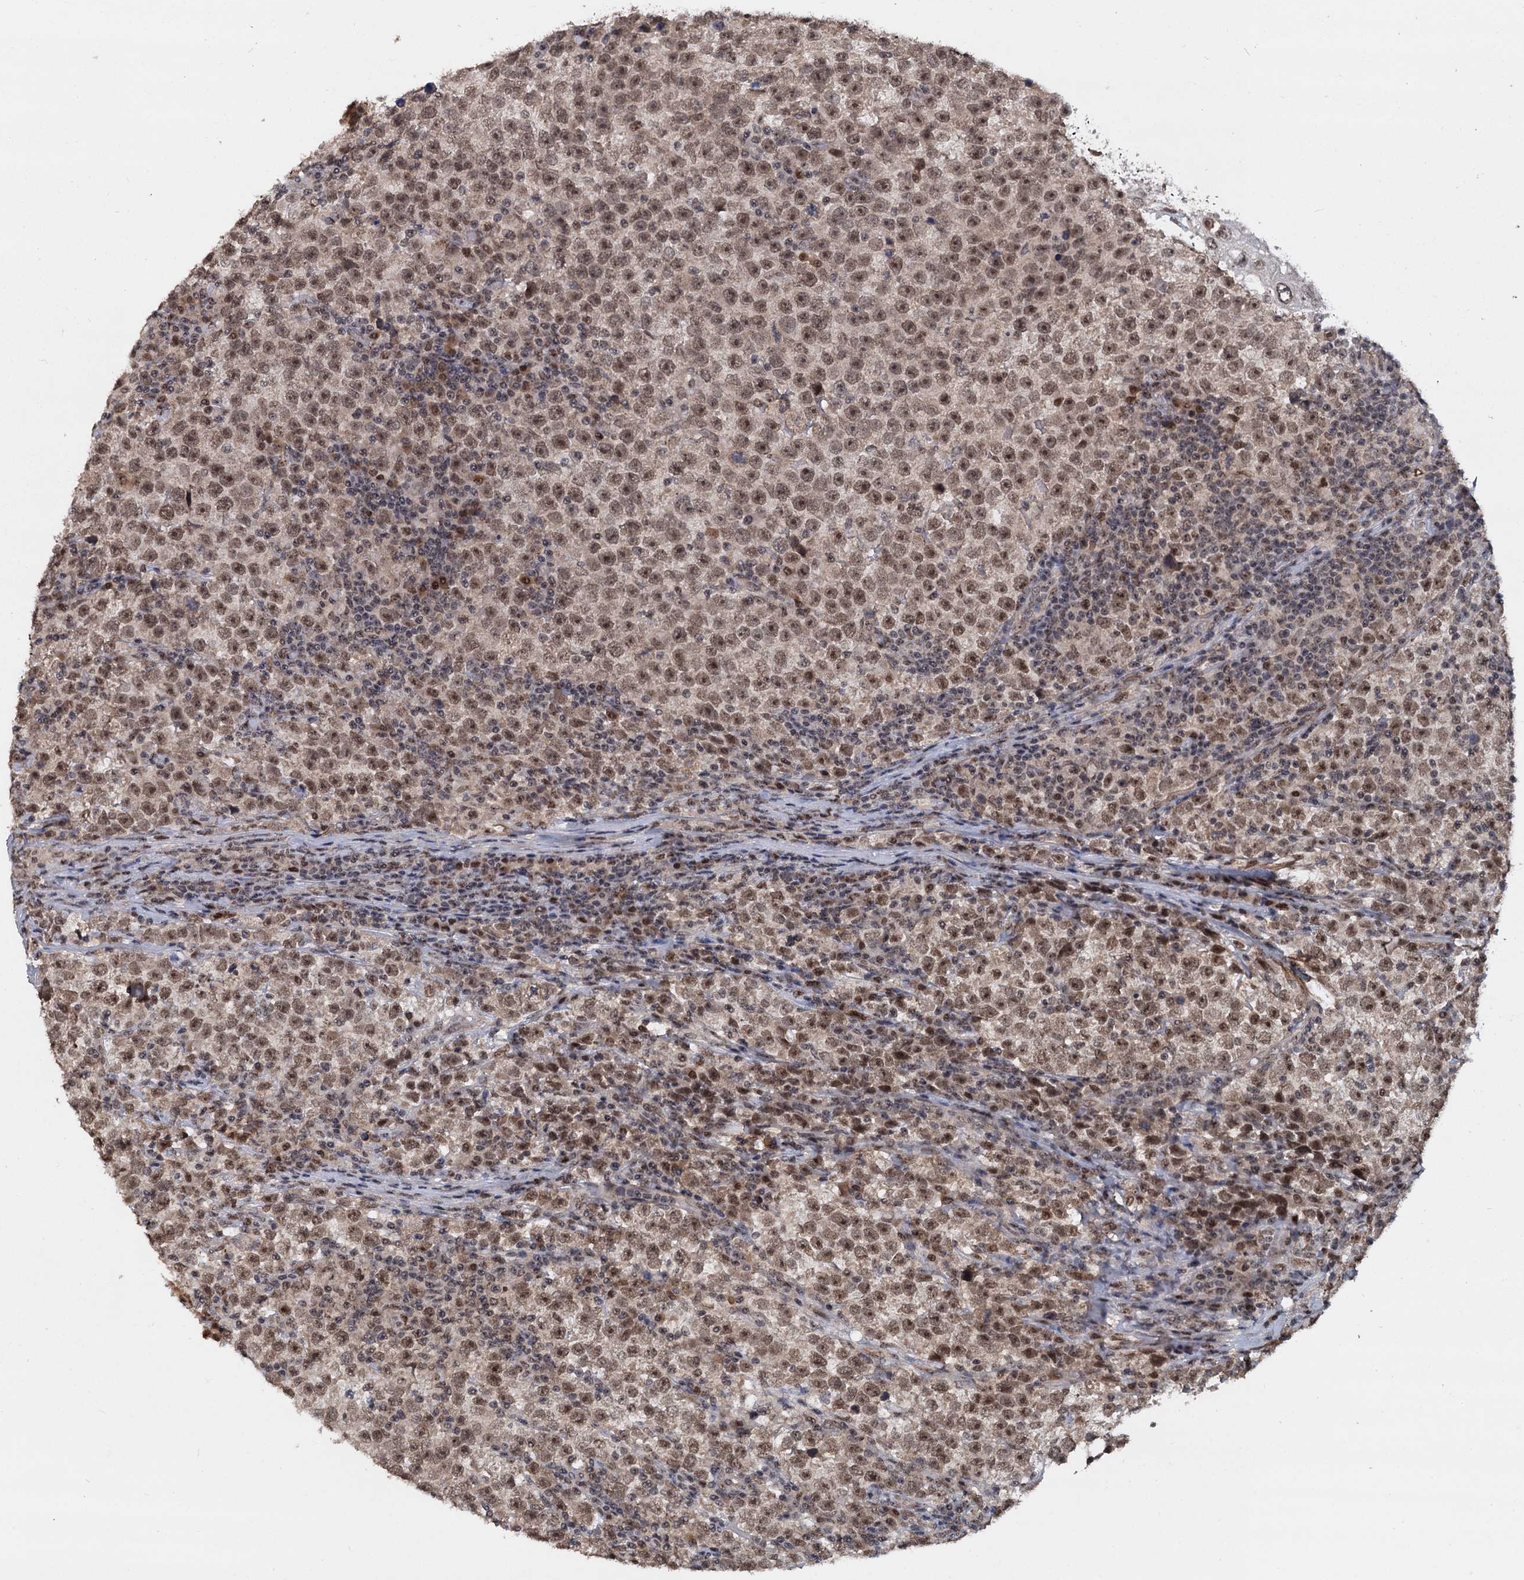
{"staining": {"intensity": "moderate", "quantity": ">75%", "location": "nuclear"}, "tissue": "testis cancer", "cell_type": "Tumor cells", "image_type": "cancer", "snomed": [{"axis": "morphology", "description": "Normal tissue, NOS"}, {"axis": "morphology", "description": "Seminoma, NOS"}, {"axis": "topography", "description": "Testis"}], "caption": "Human testis cancer stained for a protein (brown) demonstrates moderate nuclear positive positivity in about >75% of tumor cells.", "gene": "FAM216B", "patient": {"sex": "male", "age": 43}}